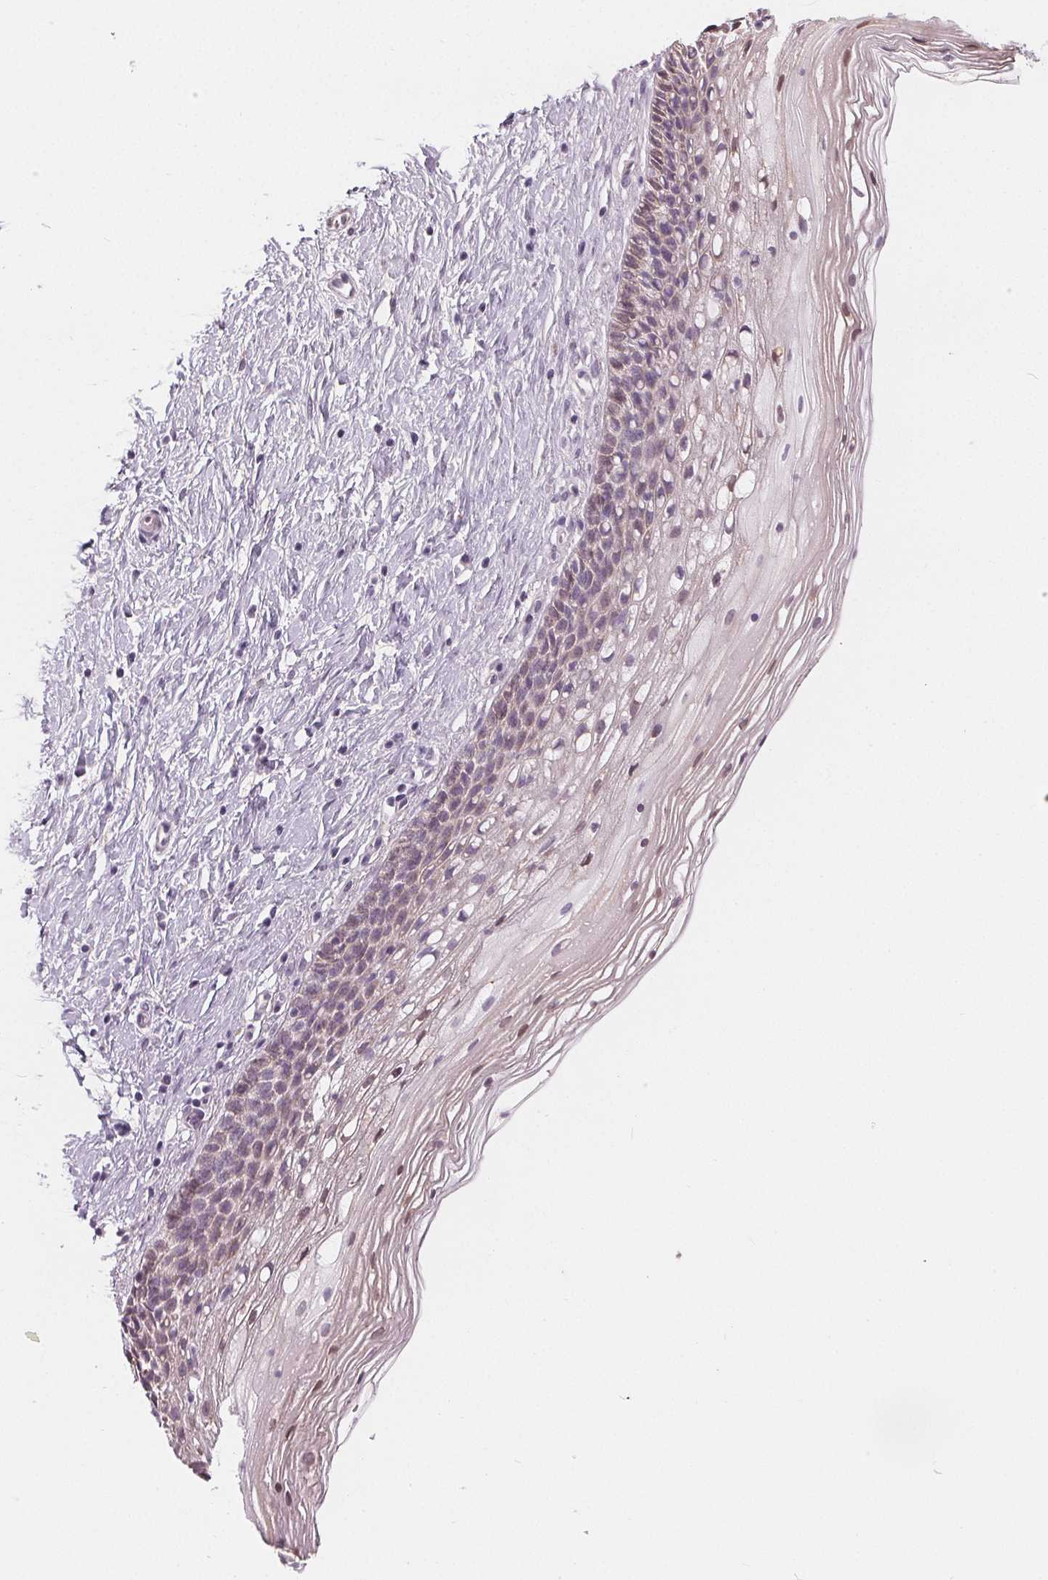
{"staining": {"intensity": "negative", "quantity": "none", "location": "none"}, "tissue": "cervix", "cell_type": "Glandular cells", "image_type": "normal", "snomed": [{"axis": "morphology", "description": "Normal tissue, NOS"}, {"axis": "topography", "description": "Cervix"}], "caption": "A high-resolution histopathology image shows IHC staining of benign cervix, which shows no significant expression in glandular cells.", "gene": "HOPX", "patient": {"sex": "female", "age": 34}}